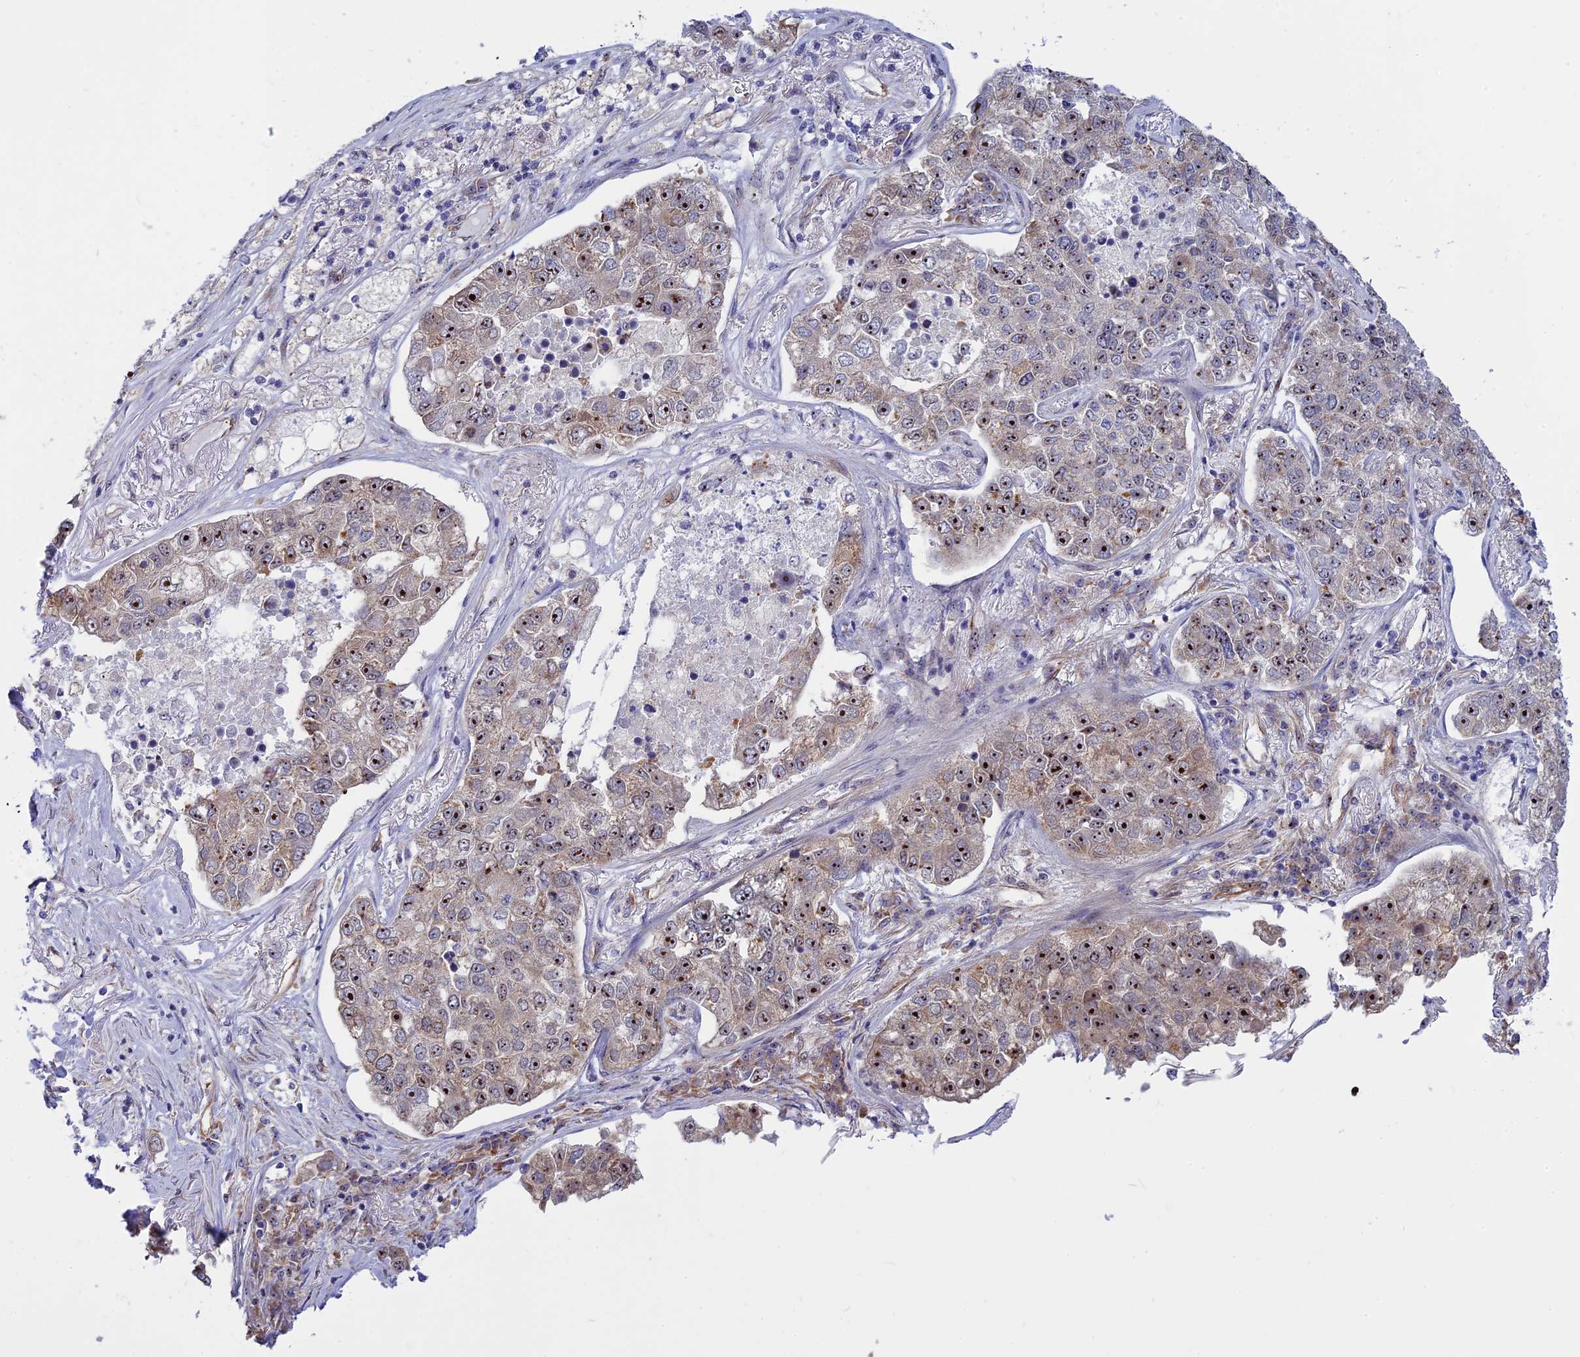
{"staining": {"intensity": "strong", "quantity": "25%-75%", "location": "nuclear"}, "tissue": "lung cancer", "cell_type": "Tumor cells", "image_type": "cancer", "snomed": [{"axis": "morphology", "description": "Adenocarcinoma, NOS"}, {"axis": "topography", "description": "Lung"}], "caption": "Immunohistochemical staining of lung cancer (adenocarcinoma) displays strong nuclear protein staining in approximately 25%-75% of tumor cells.", "gene": "DBNDD1", "patient": {"sex": "male", "age": 49}}